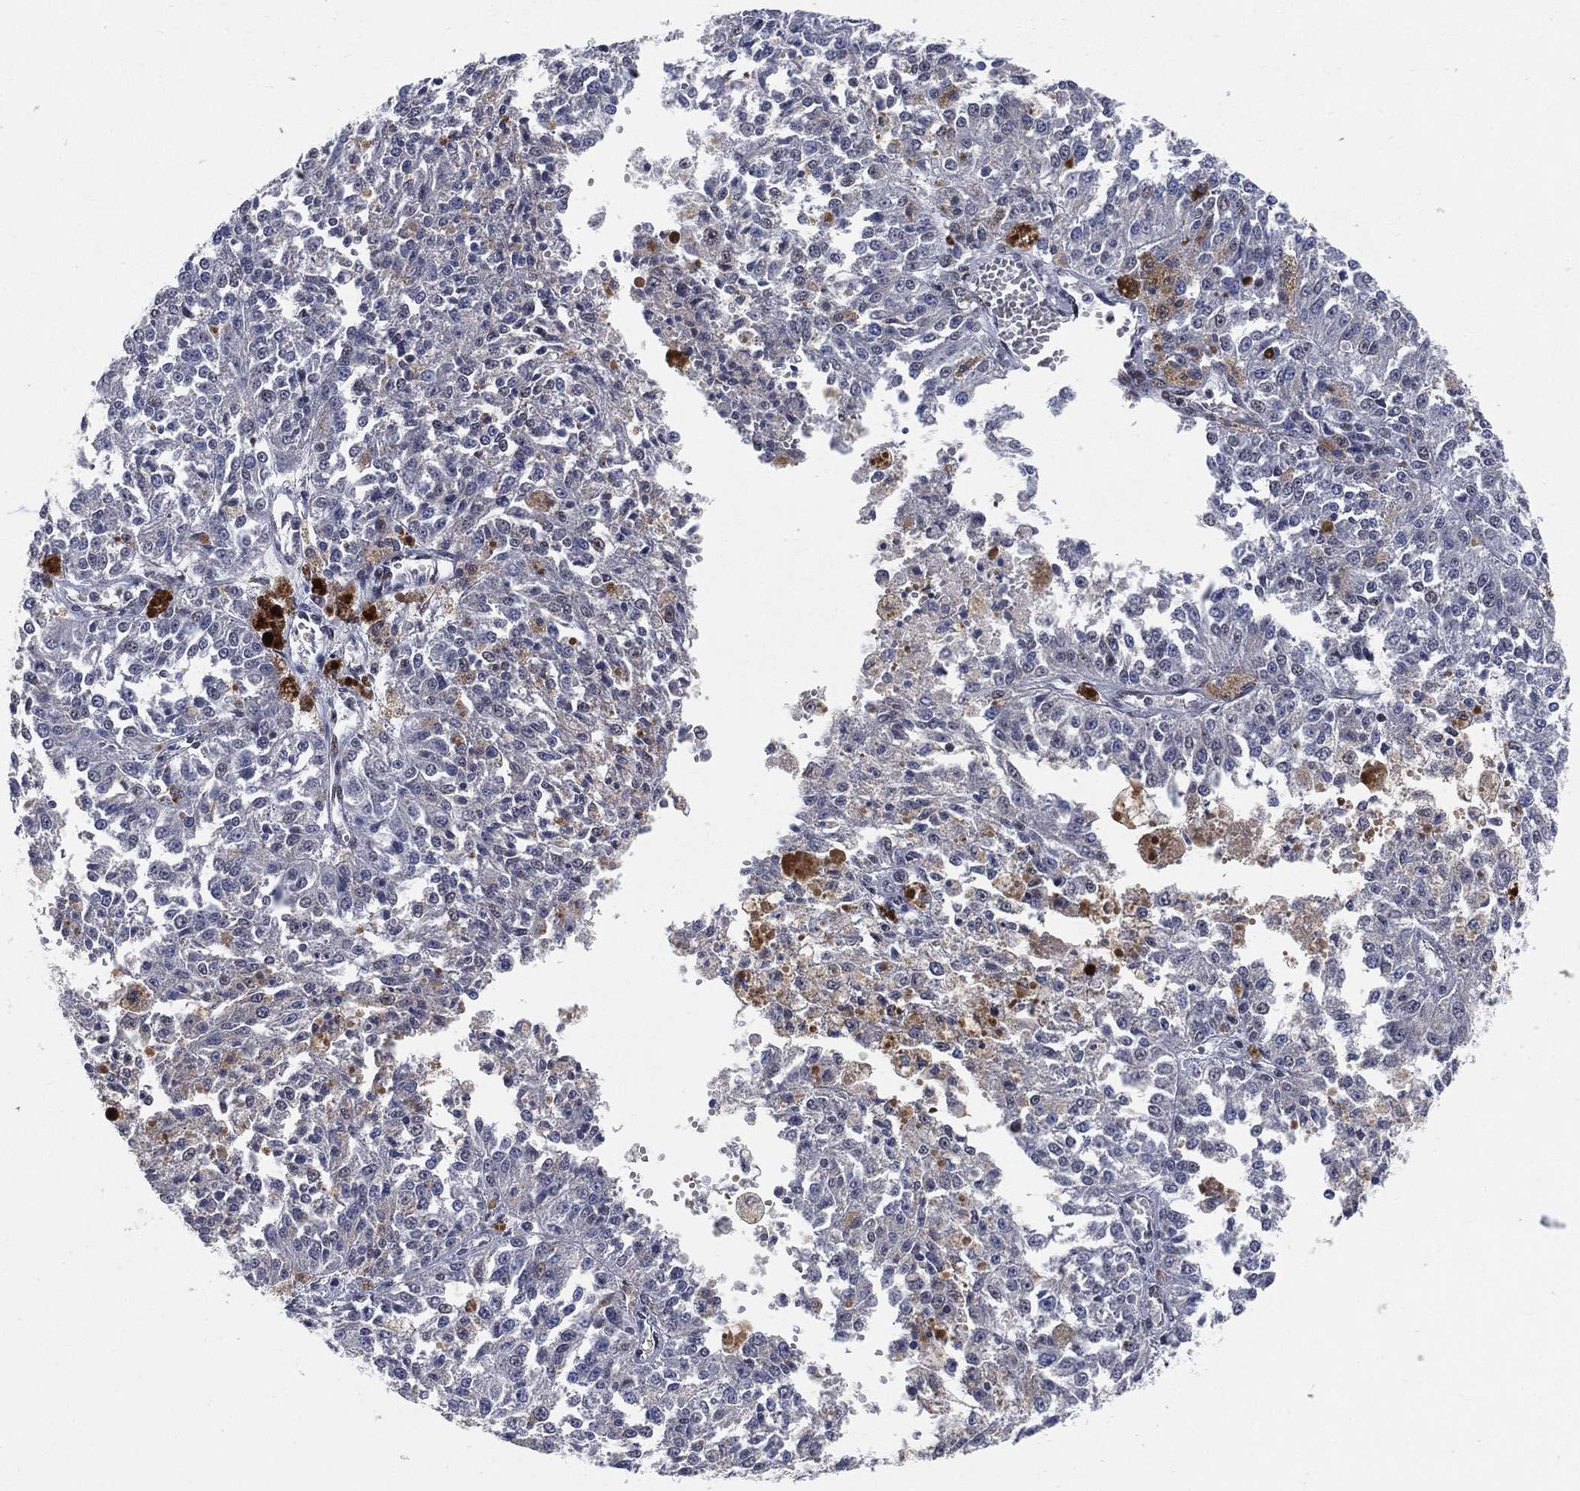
{"staining": {"intensity": "negative", "quantity": "none", "location": "none"}, "tissue": "melanoma", "cell_type": "Tumor cells", "image_type": "cancer", "snomed": [{"axis": "morphology", "description": "Malignant melanoma, Metastatic site"}, {"axis": "topography", "description": "Lymph node"}], "caption": "Tumor cells show no significant expression in malignant melanoma (metastatic site). (DAB immunohistochemistry (IHC) visualized using brightfield microscopy, high magnification).", "gene": "YLPM1", "patient": {"sex": "female", "age": 64}}